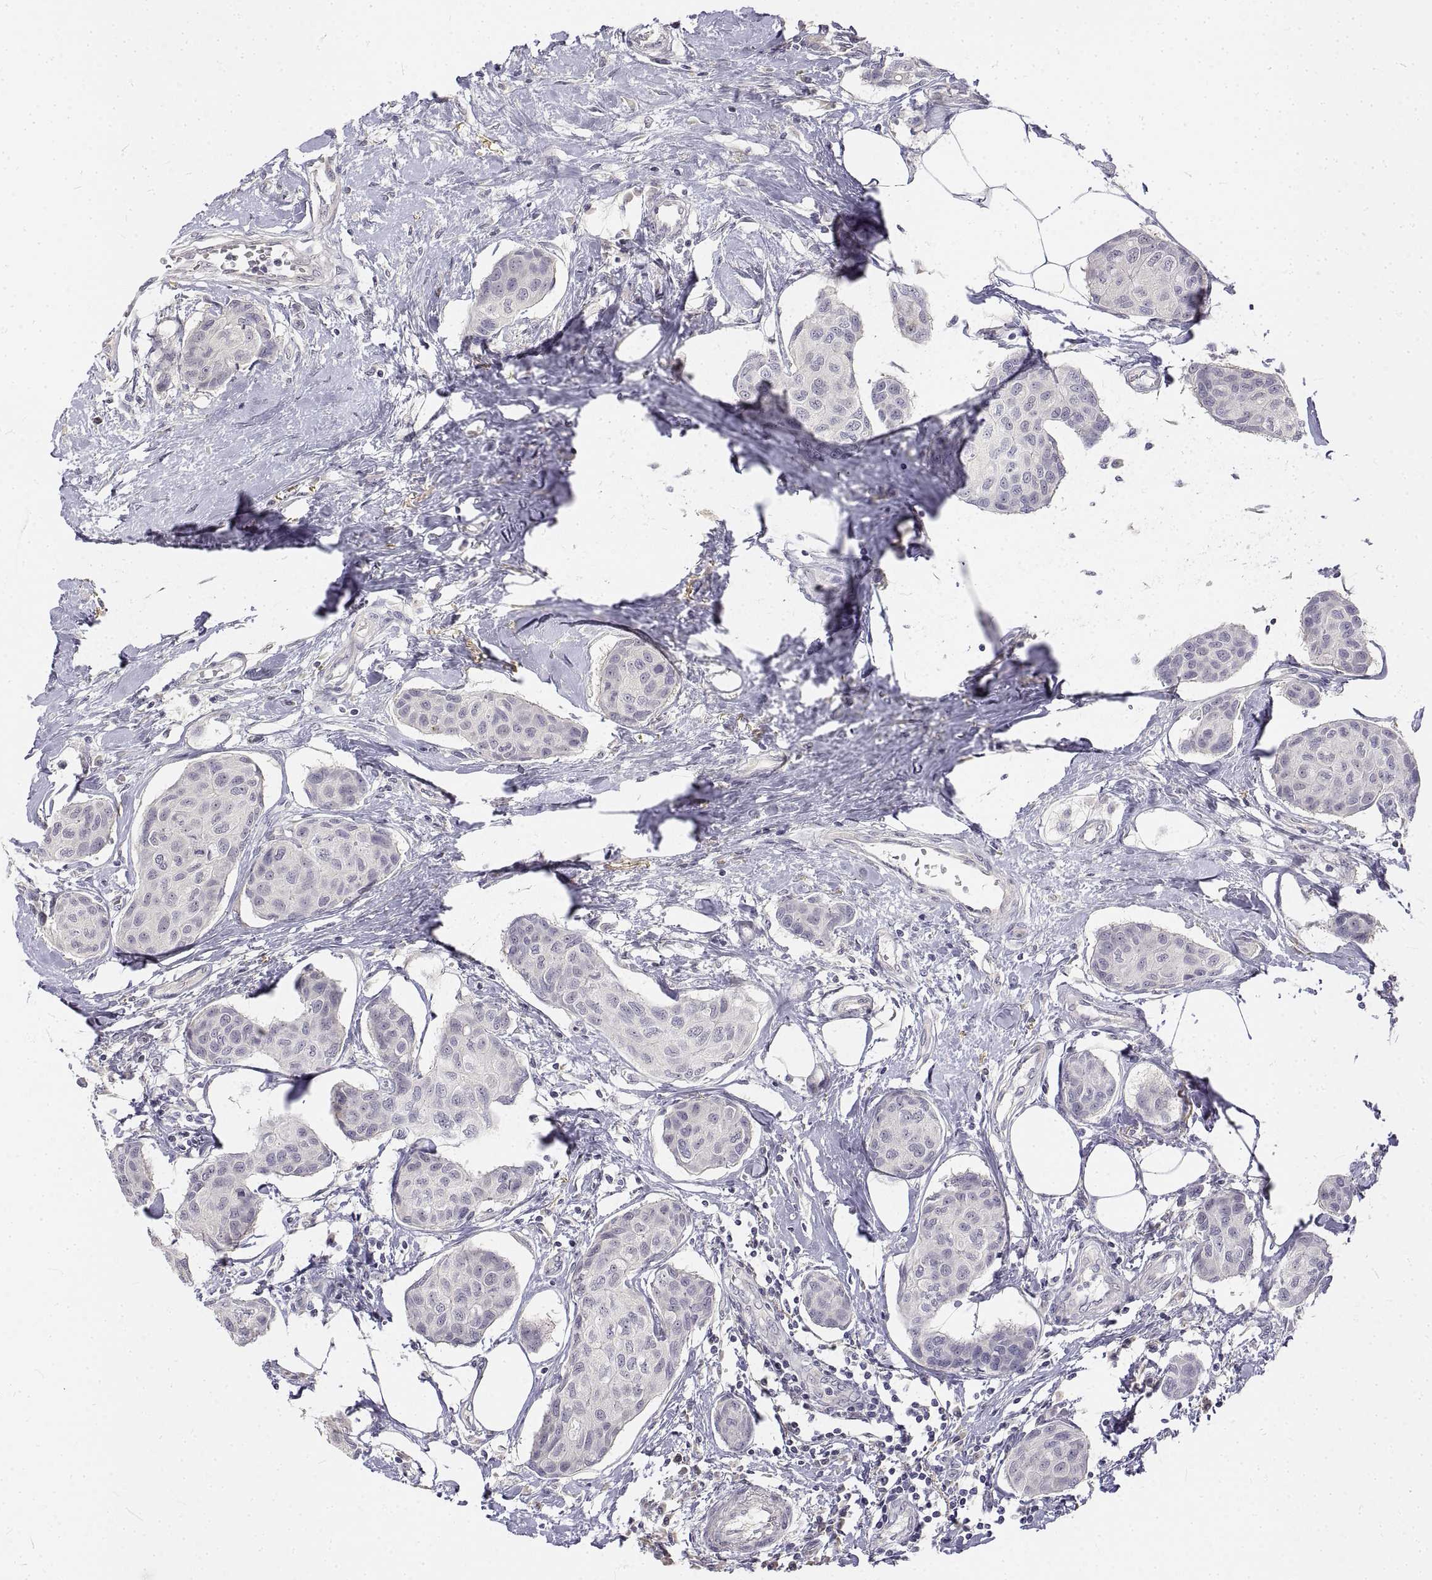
{"staining": {"intensity": "negative", "quantity": "none", "location": "none"}, "tissue": "breast cancer", "cell_type": "Tumor cells", "image_type": "cancer", "snomed": [{"axis": "morphology", "description": "Duct carcinoma"}, {"axis": "topography", "description": "Breast"}], "caption": "The immunohistochemistry (IHC) image has no significant expression in tumor cells of breast cancer (infiltrating ductal carcinoma) tissue.", "gene": "ANO2", "patient": {"sex": "female", "age": 80}}